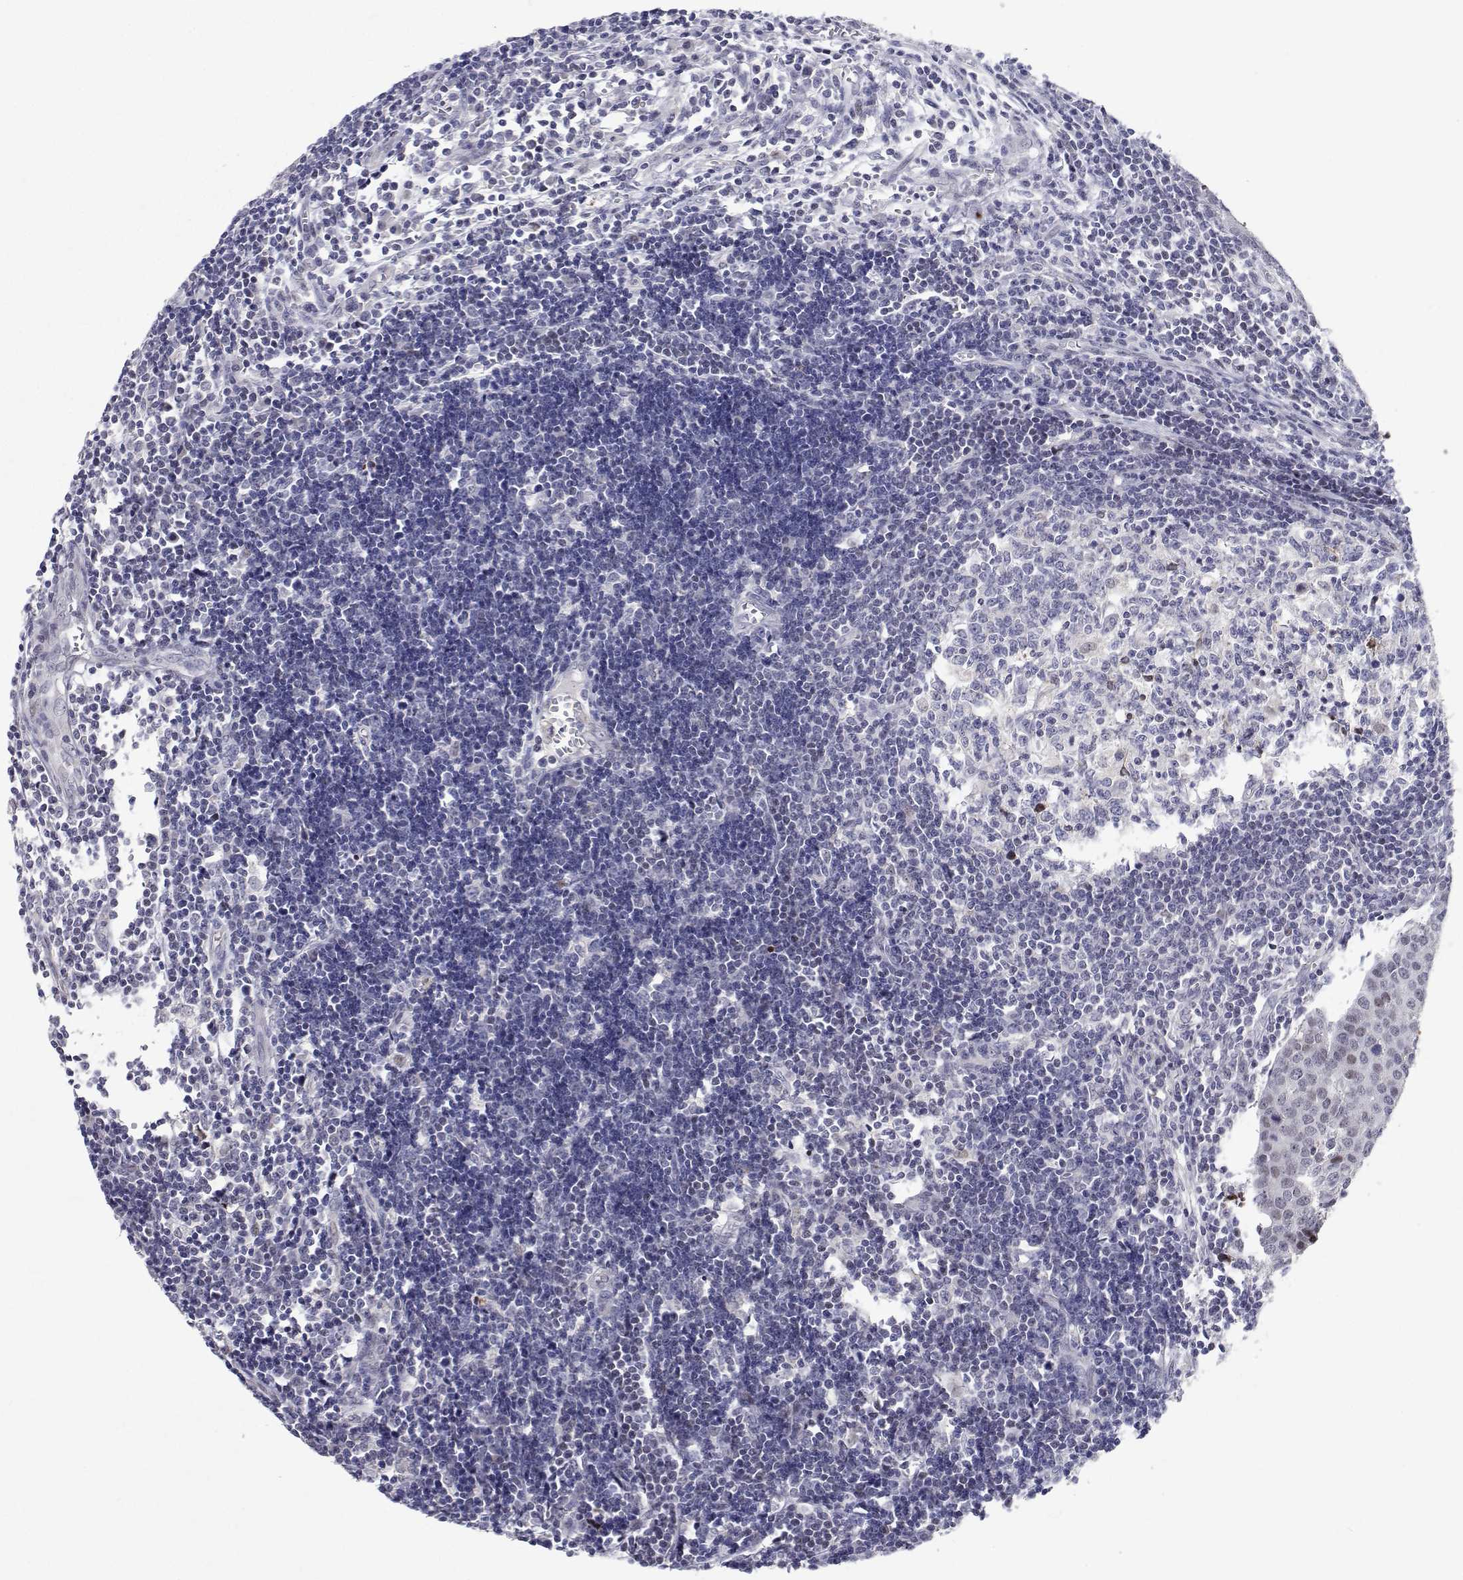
{"staining": {"intensity": "negative", "quantity": "none", "location": "none"}, "tissue": "carcinoid", "cell_type": "Tumor cells", "image_type": "cancer", "snomed": [{"axis": "morphology", "description": "Carcinoid, malignant, NOS"}, {"axis": "topography", "description": "Colon"}], "caption": "Immunohistochemistry (IHC) of malignant carcinoid demonstrates no staining in tumor cells.", "gene": "RBPJL", "patient": {"sex": "male", "age": 81}}